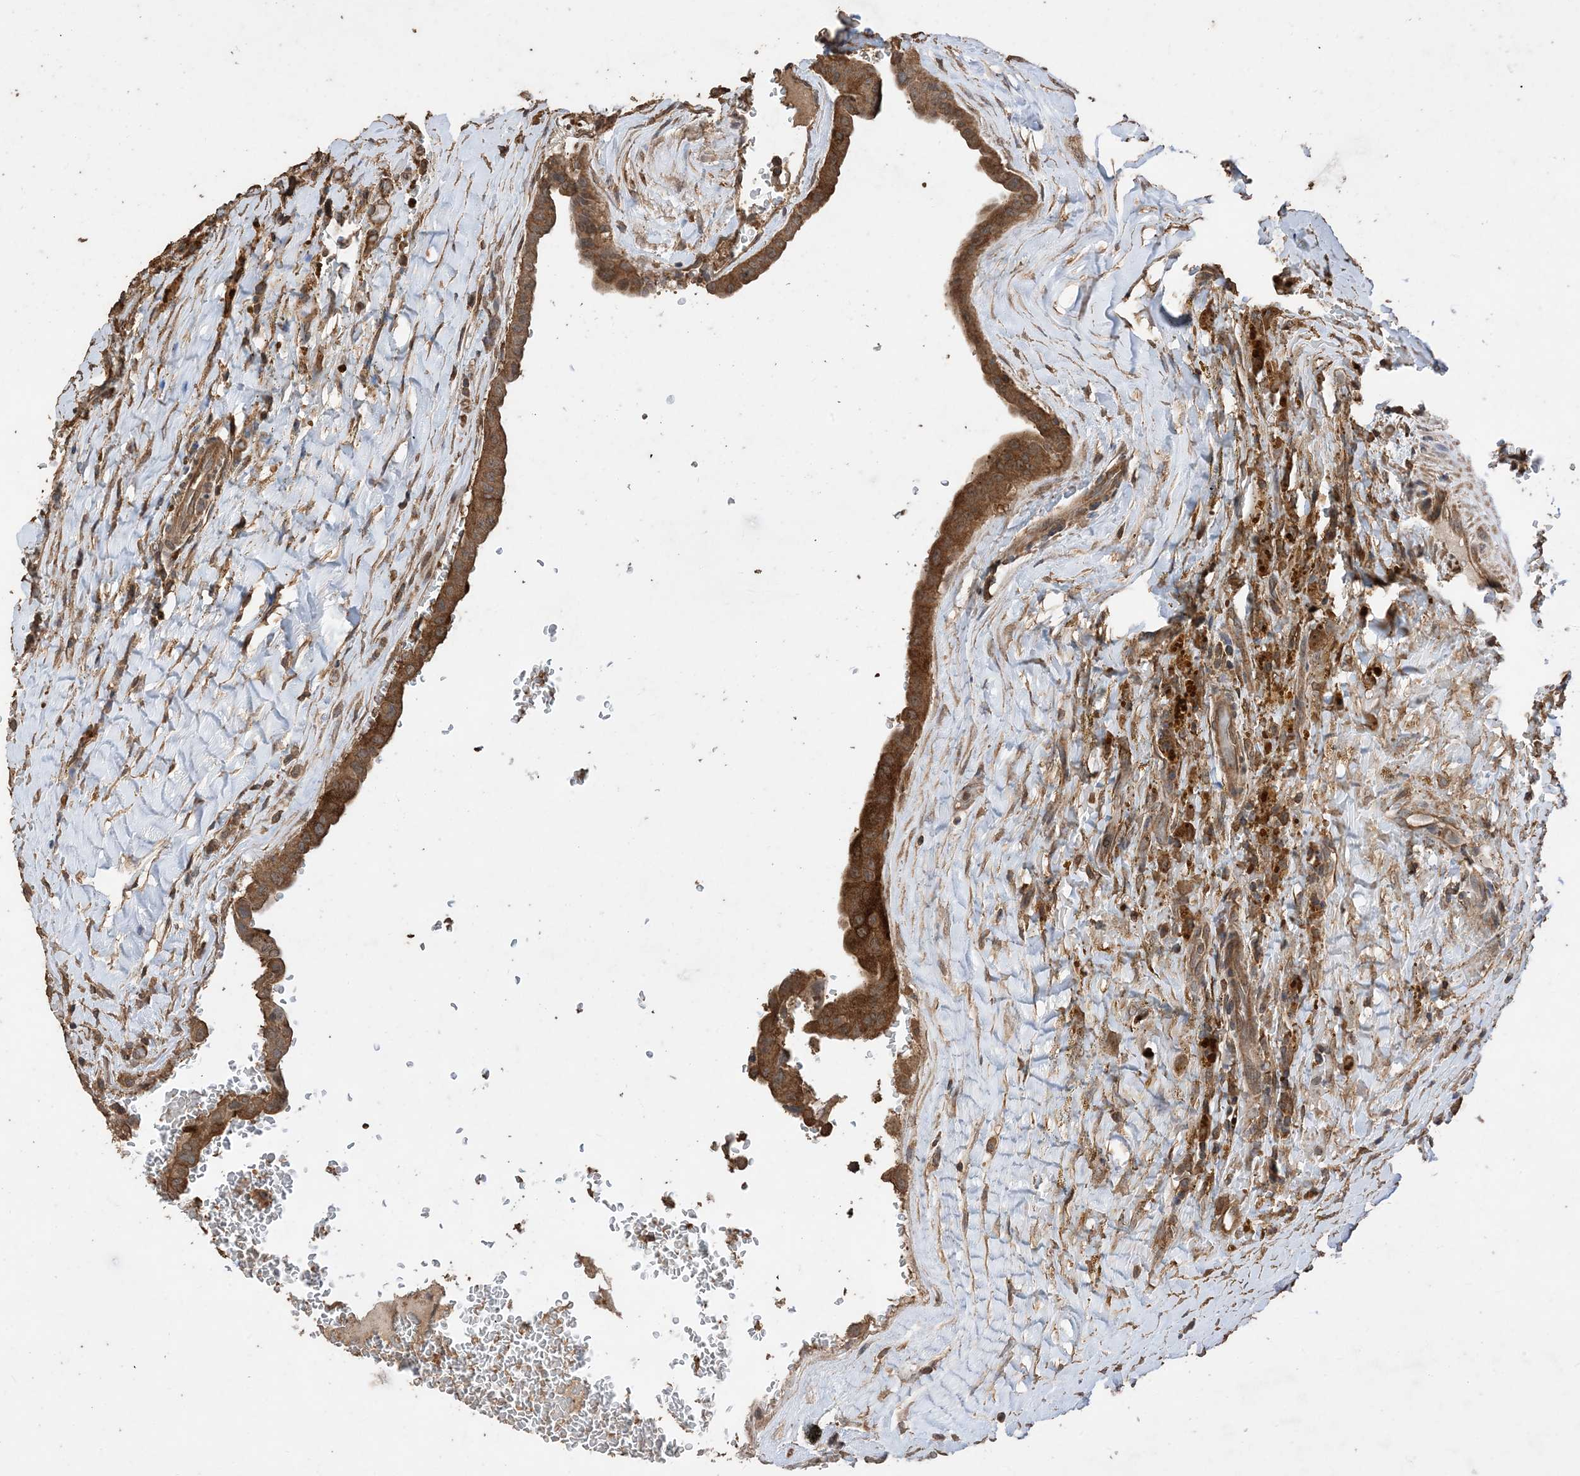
{"staining": {"intensity": "moderate", "quantity": ">75%", "location": "cytoplasmic/membranous"}, "tissue": "thyroid cancer", "cell_type": "Tumor cells", "image_type": "cancer", "snomed": [{"axis": "morphology", "description": "Papillary adenocarcinoma, NOS"}, {"axis": "topography", "description": "Thyroid gland"}], "caption": "Thyroid cancer stained with a protein marker displays moderate staining in tumor cells.", "gene": "ZKSCAN5", "patient": {"sex": "male", "age": 77}}